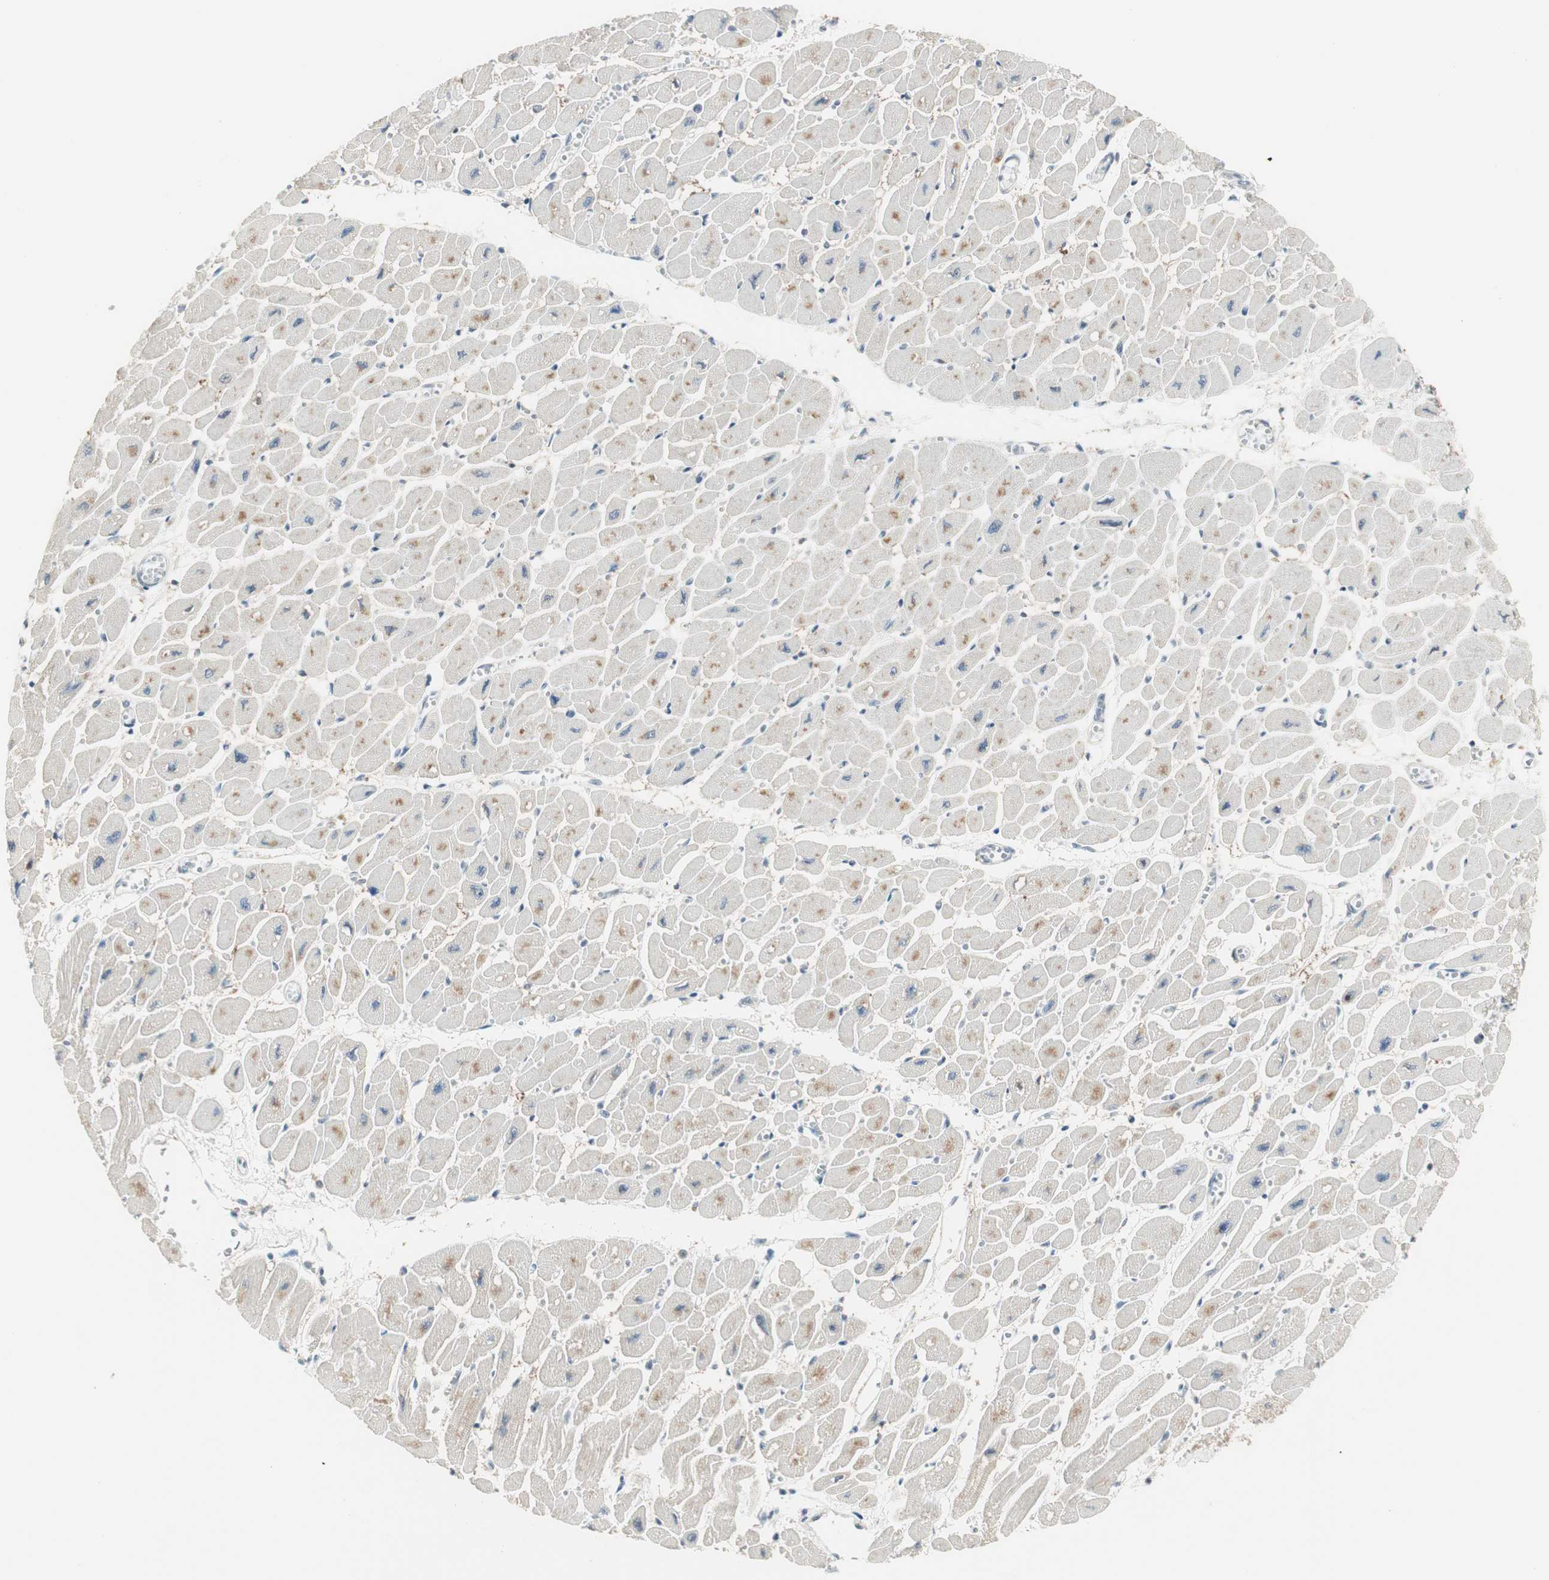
{"staining": {"intensity": "moderate", "quantity": "<25%", "location": "cytoplasmic/membranous"}, "tissue": "heart muscle", "cell_type": "Cardiomyocytes", "image_type": "normal", "snomed": [{"axis": "morphology", "description": "Normal tissue, NOS"}, {"axis": "topography", "description": "Heart"}], "caption": "Immunohistochemical staining of benign heart muscle shows moderate cytoplasmic/membranous protein expression in about <25% of cardiomyocytes. Immunohistochemistry stains the protein of interest in brown and the nuclei are stained blue.", "gene": "PDZK1", "patient": {"sex": "female", "age": 54}}